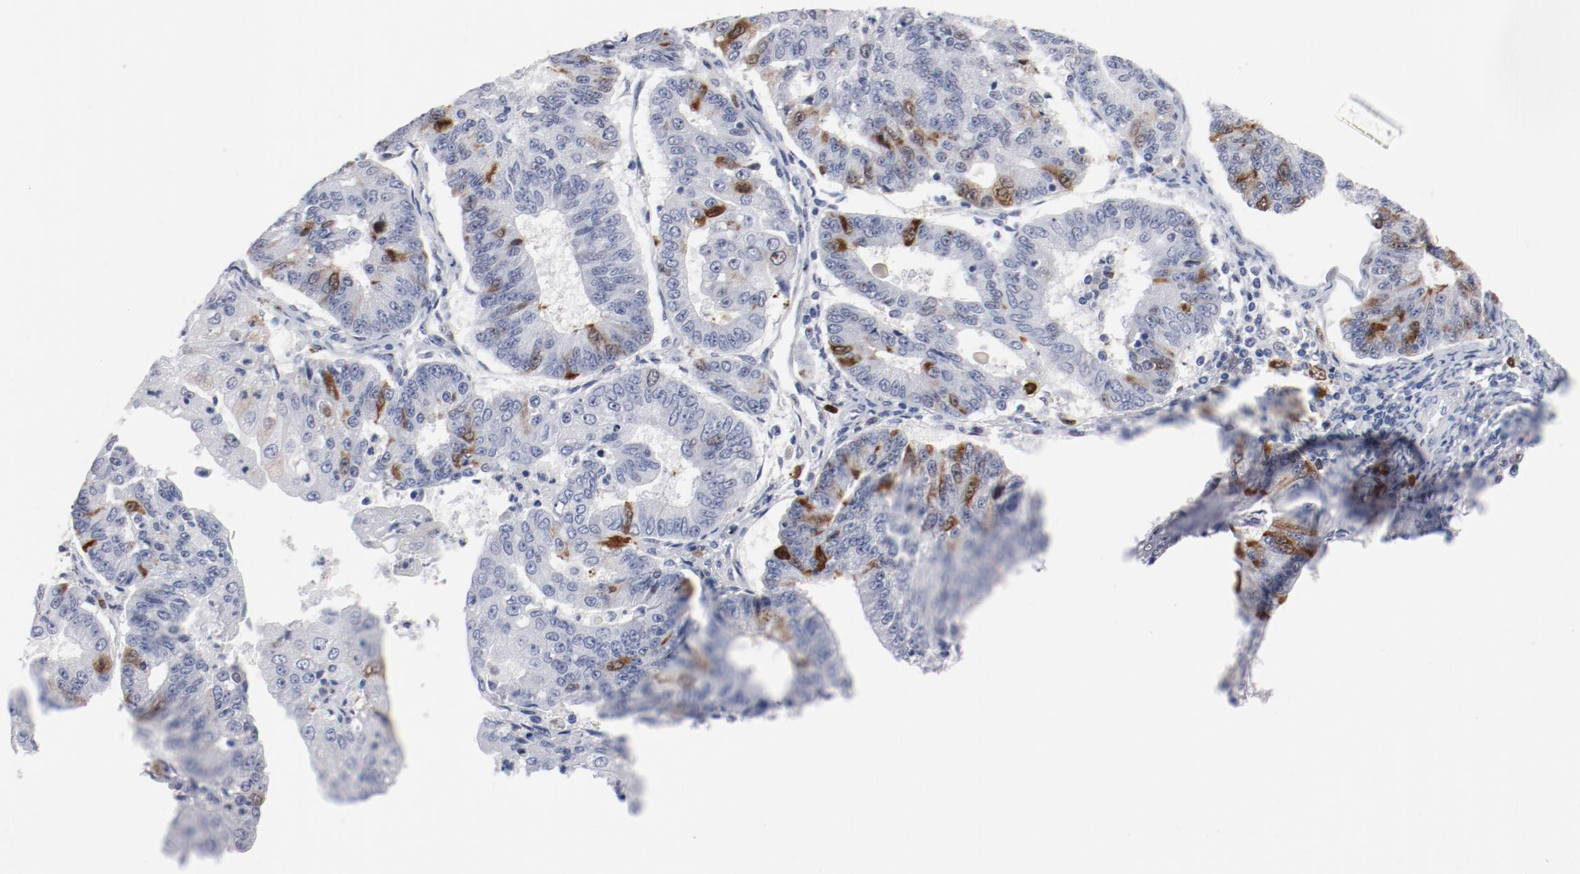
{"staining": {"intensity": "strong", "quantity": "<25%", "location": "cytoplasmic/membranous,nuclear"}, "tissue": "endometrial cancer", "cell_type": "Tumor cells", "image_type": "cancer", "snomed": [{"axis": "morphology", "description": "Adenocarcinoma, NOS"}, {"axis": "topography", "description": "Endometrium"}], "caption": "A brown stain shows strong cytoplasmic/membranous and nuclear positivity of a protein in endometrial cancer (adenocarcinoma) tumor cells.", "gene": "CDC20", "patient": {"sex": "female", "age": 56}}